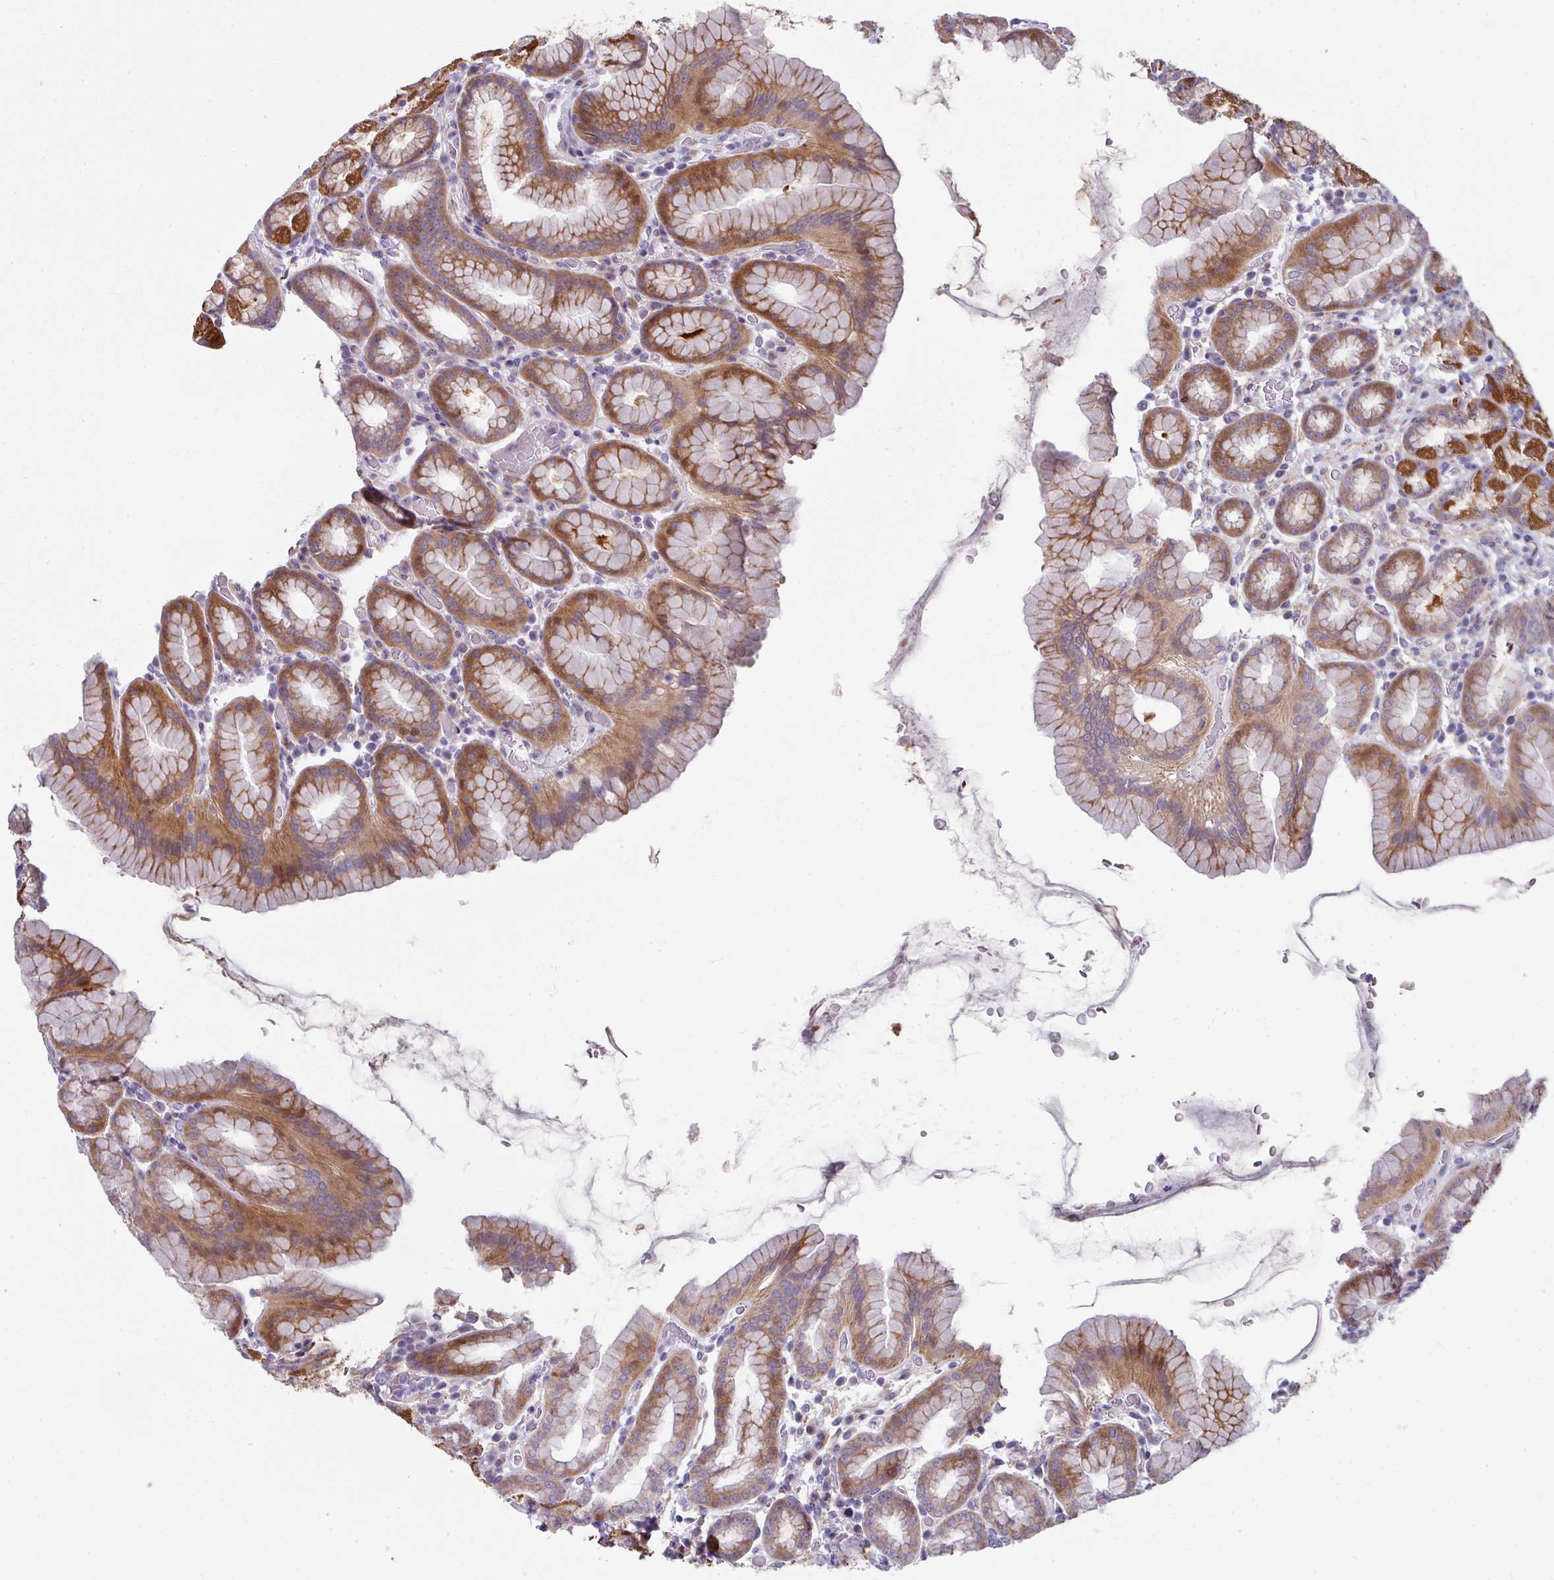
{"staining": {"intensity": "strong", "quantity": "25%-75%", "location": "cytoplasmic/membranous"}, "tissue": "stomach", "cell_type": "Glandular cells", "image_type": "normal", "snomed": [{"axis": "morphology", "description": "Normal tissue, NOS"}, {"axis": "topography", "description": "Stomach, upper"}, {"axis": "topography", "description": "Stomach"}], "caption": "Human stomach stained for a protein (brown) displays strong cytoplasmic/membranous positive staining in about 25%-75% of glandular cells.", "gene": "C2orf16", "patient": {"sex": "male", "age": 68}}